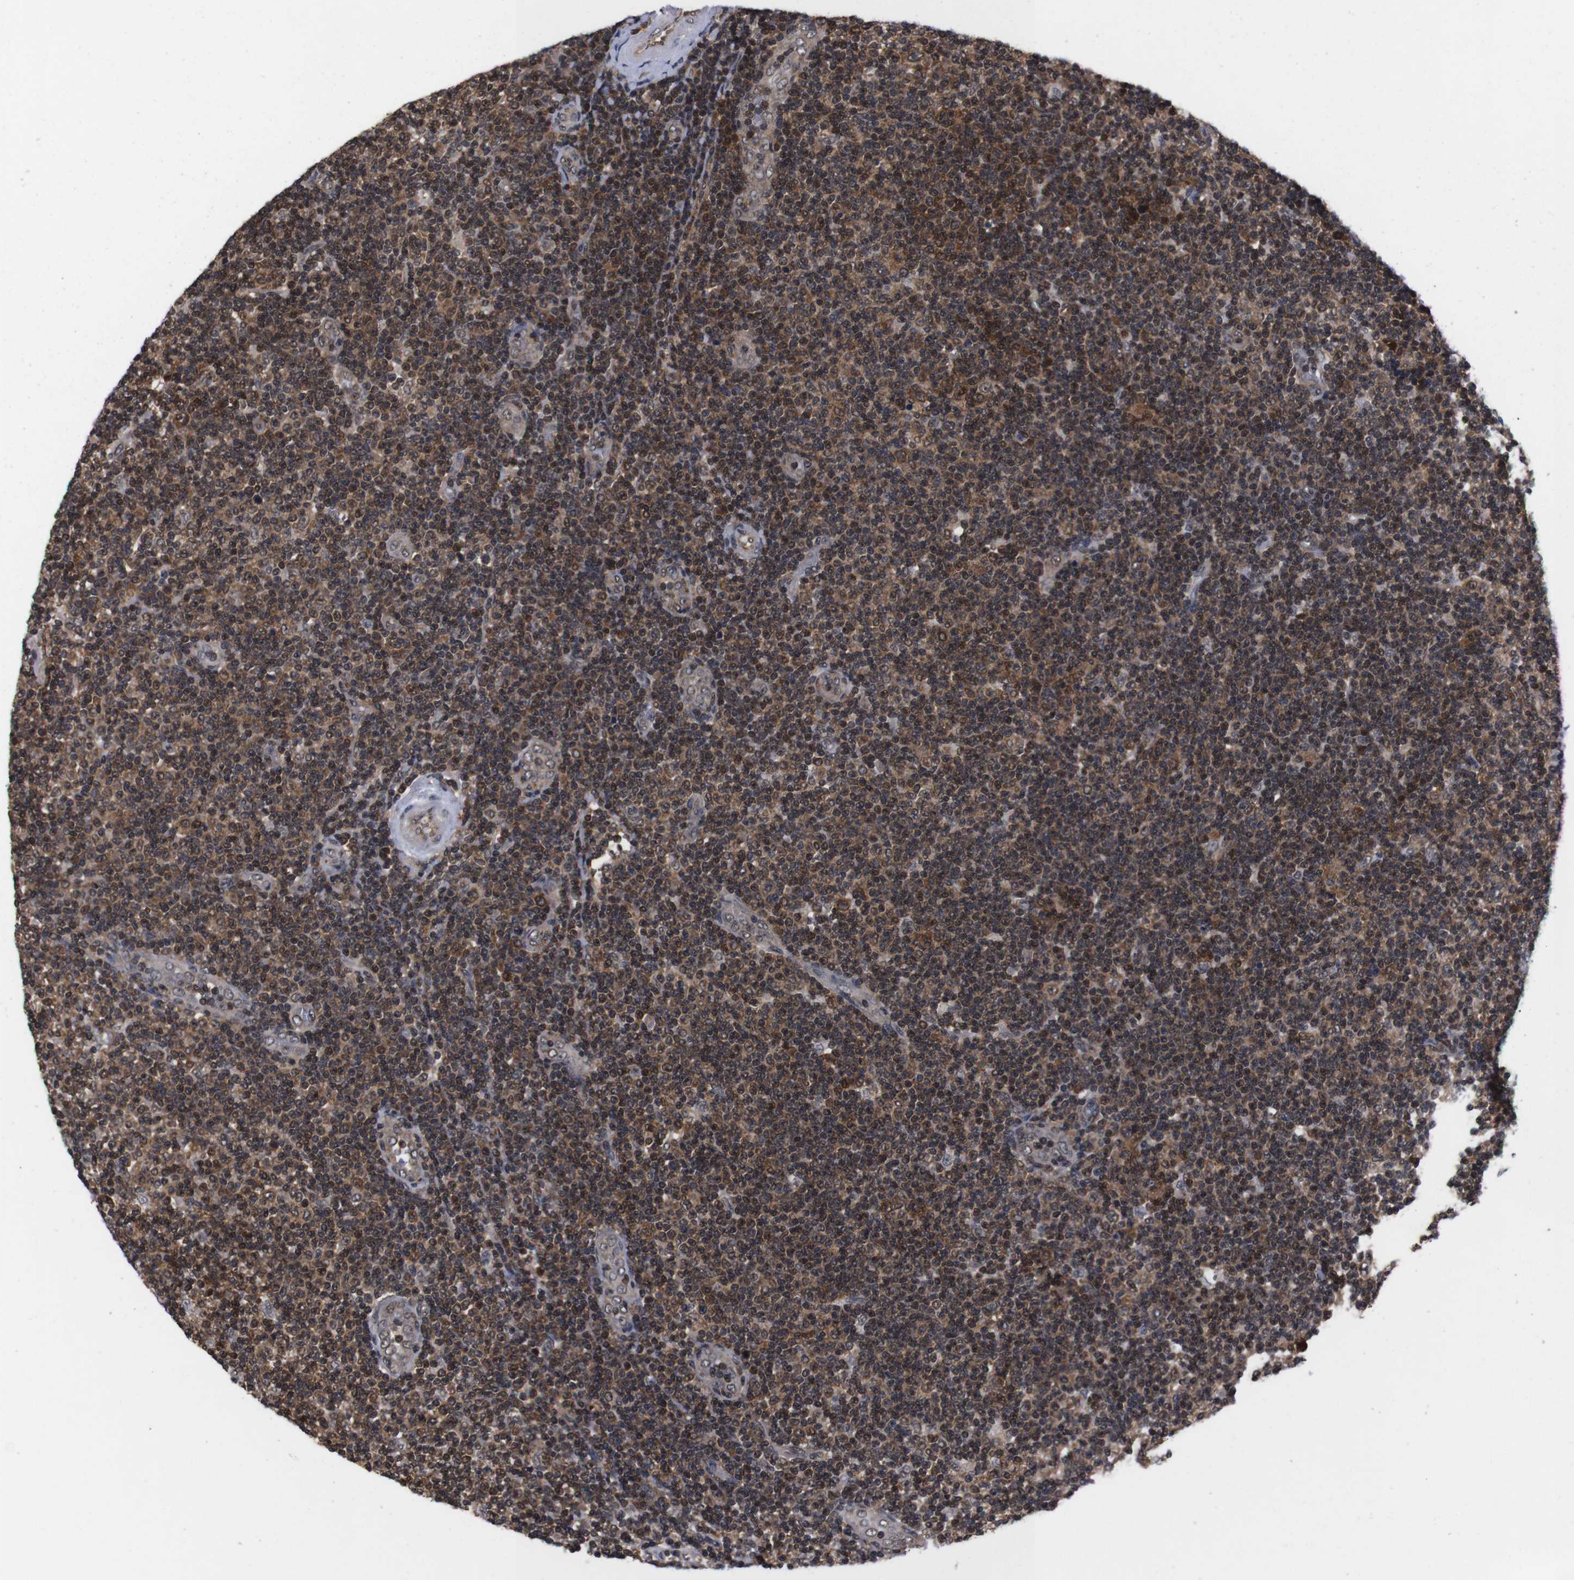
{"staining": {"intensity": "moderate", "quantity": ">75%", "location": "cytoplasmic/membranous,nuclear"}, "tissue": "lymphoma", "cell_type": "Tumor cells", "image_type": "cancer", "snomed": [{"axis": "morphology", "description": "Malignant lymphoma, non-Hodgkin's type, Low grade"}, {"axis": "topography", "description": "Lymph node"}], "caption": "Human low-grade malignant lymphoma, non-Hodgkin's type stained with a brown dye displays moderate cytoplasmic/membranous and nuclear positive staining in about >75% of tumor cells.", "gene": "UBQLN2", "patient": {"sex": "male", "age": 83}}